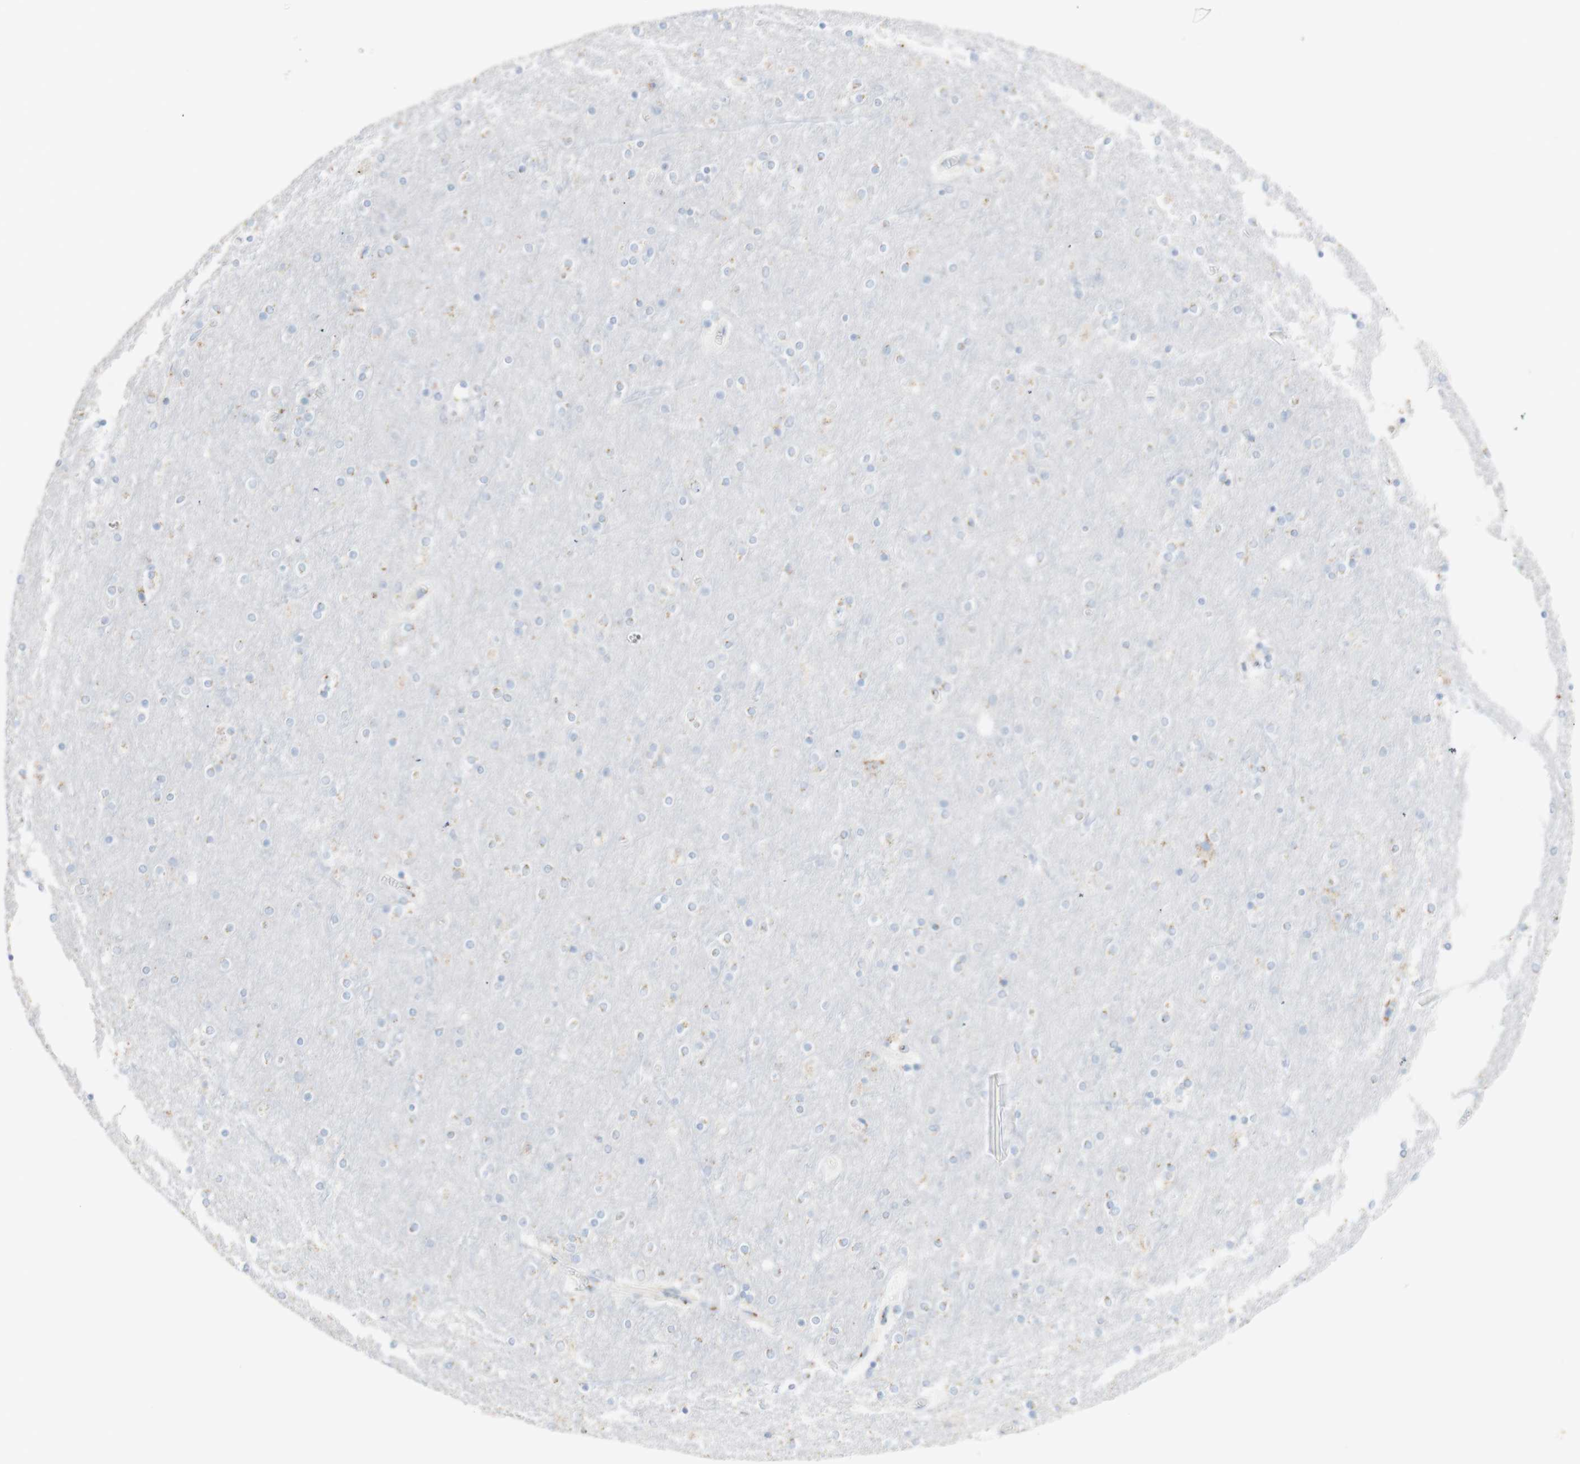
{"staining": {"intensity": "negative", "quantity": "none", "location": "none"}, "tissue": "cerebral cortex", "cell_type": "Endothelial cells", "image_type": "normal", "snomed": [{"axis": "morphology", "description": "Normal tissue, NOS"}, {"axis": "topography", "description": "Cerebral cortex"}], "caption": "An immunohistochemistry (IHC) image of unremarkable cerebral cortex is shown. There is no staining in endothelial cells of cerebral cortex.", "gene": "MANEA", "patient": {"sex": "female", "age": 54}}